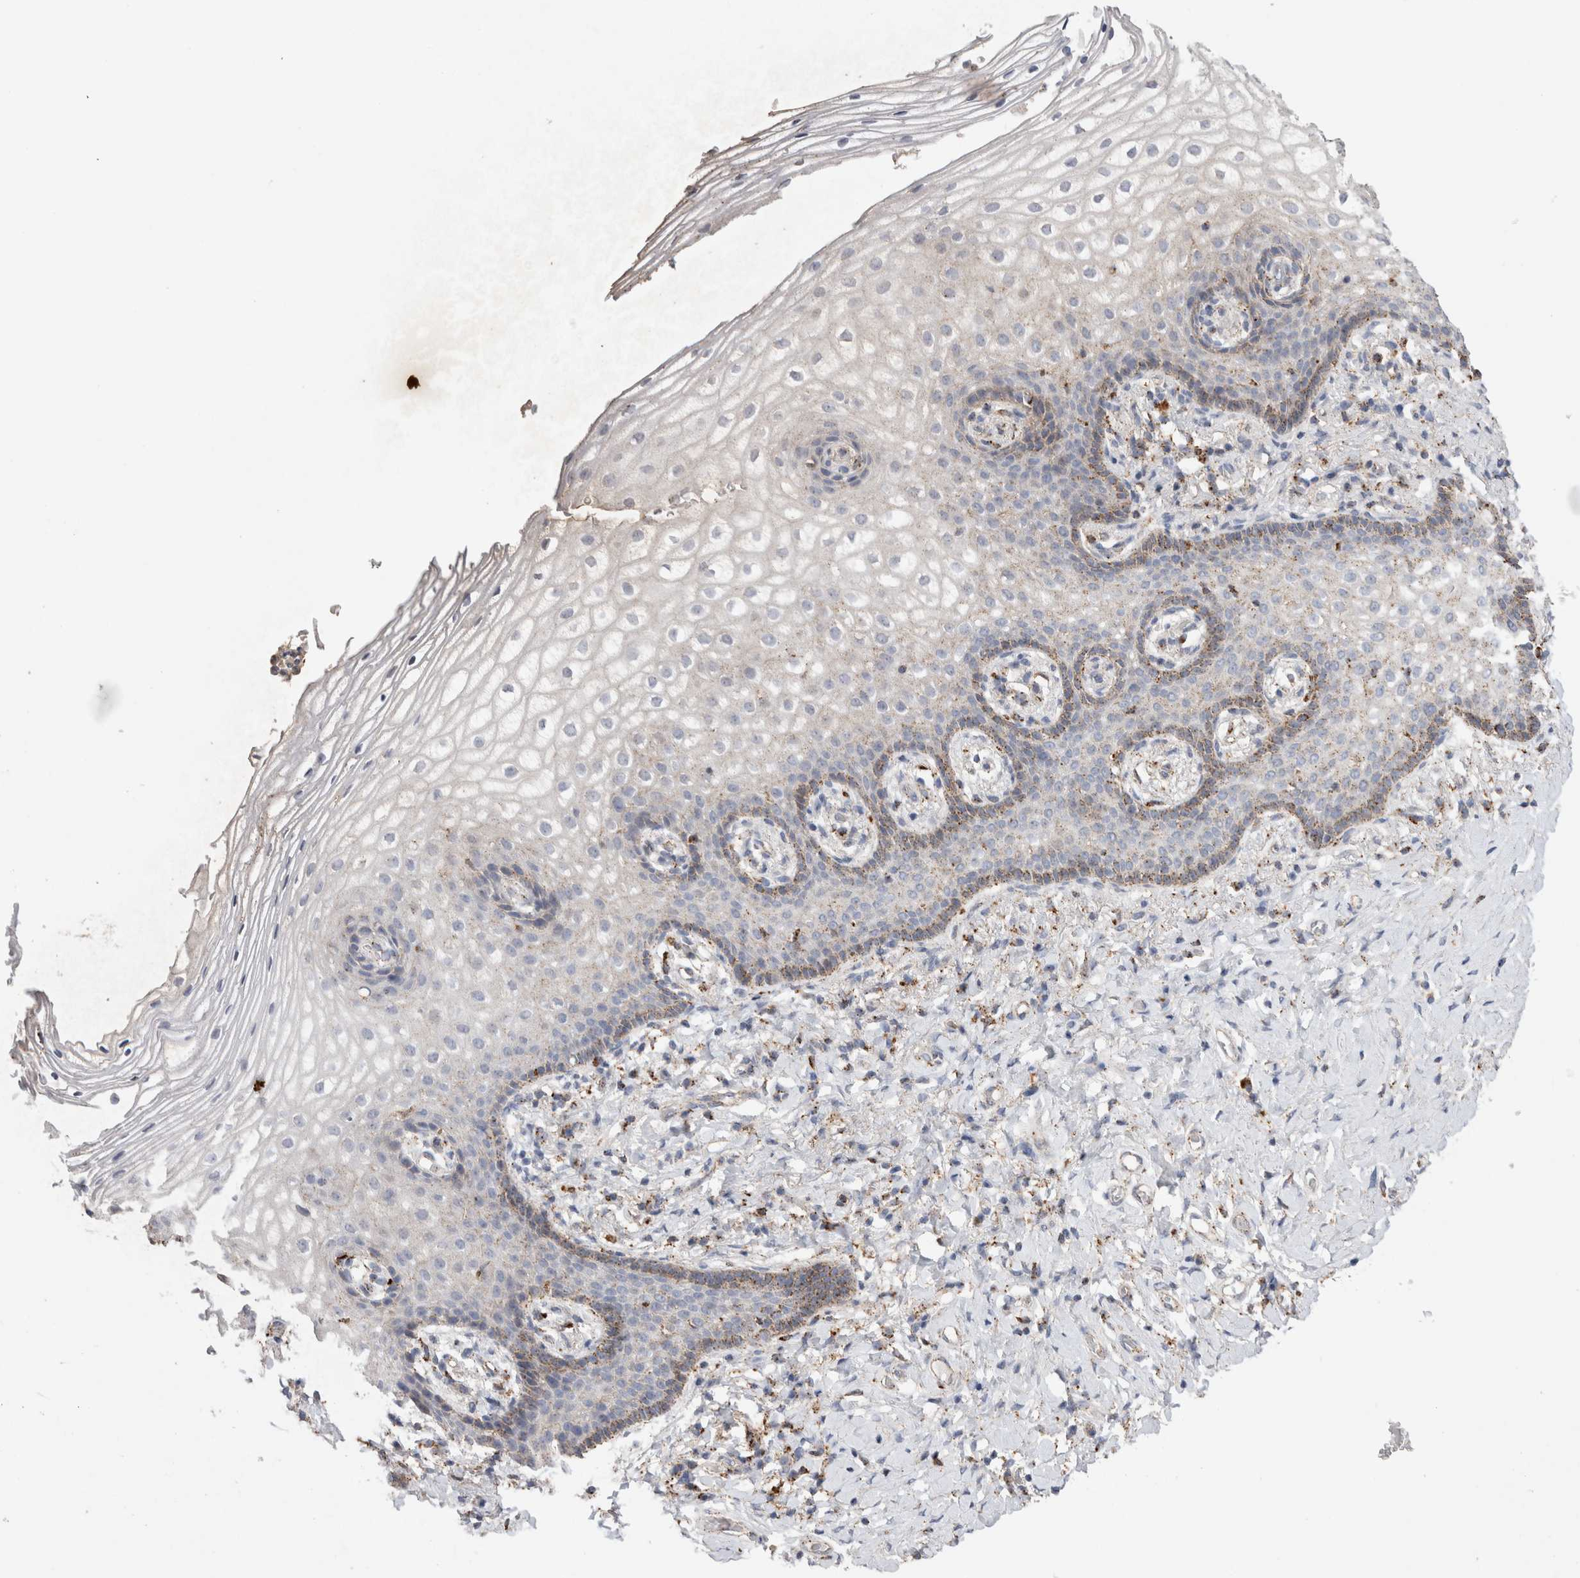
{"staining": {"intensity": "moderate", "quantity": "<25%", "location": "cytoplasmic/membranous"}, "tissue": "vagina", "cell_type": "Squamous epithelial cells", "image_type": "normal", "snomed": [{"axis": "morphology", "description": "Normal tissue, NOS"}, {"axis": "topography", "description": "Vagina"}], "caption": "Vagina stained with IHC demonstrates moderate cytoplasmic/membranous staining in about <25% of squamous epithelial cells. The staining was performed using DAB (3,3'-diaminobenzidine), with brown indicating positive protein expression. Nuclei are stained blue with hematoxylin.", "gene": "CTSA", "patient": {"sex": "female", "age": 60}}